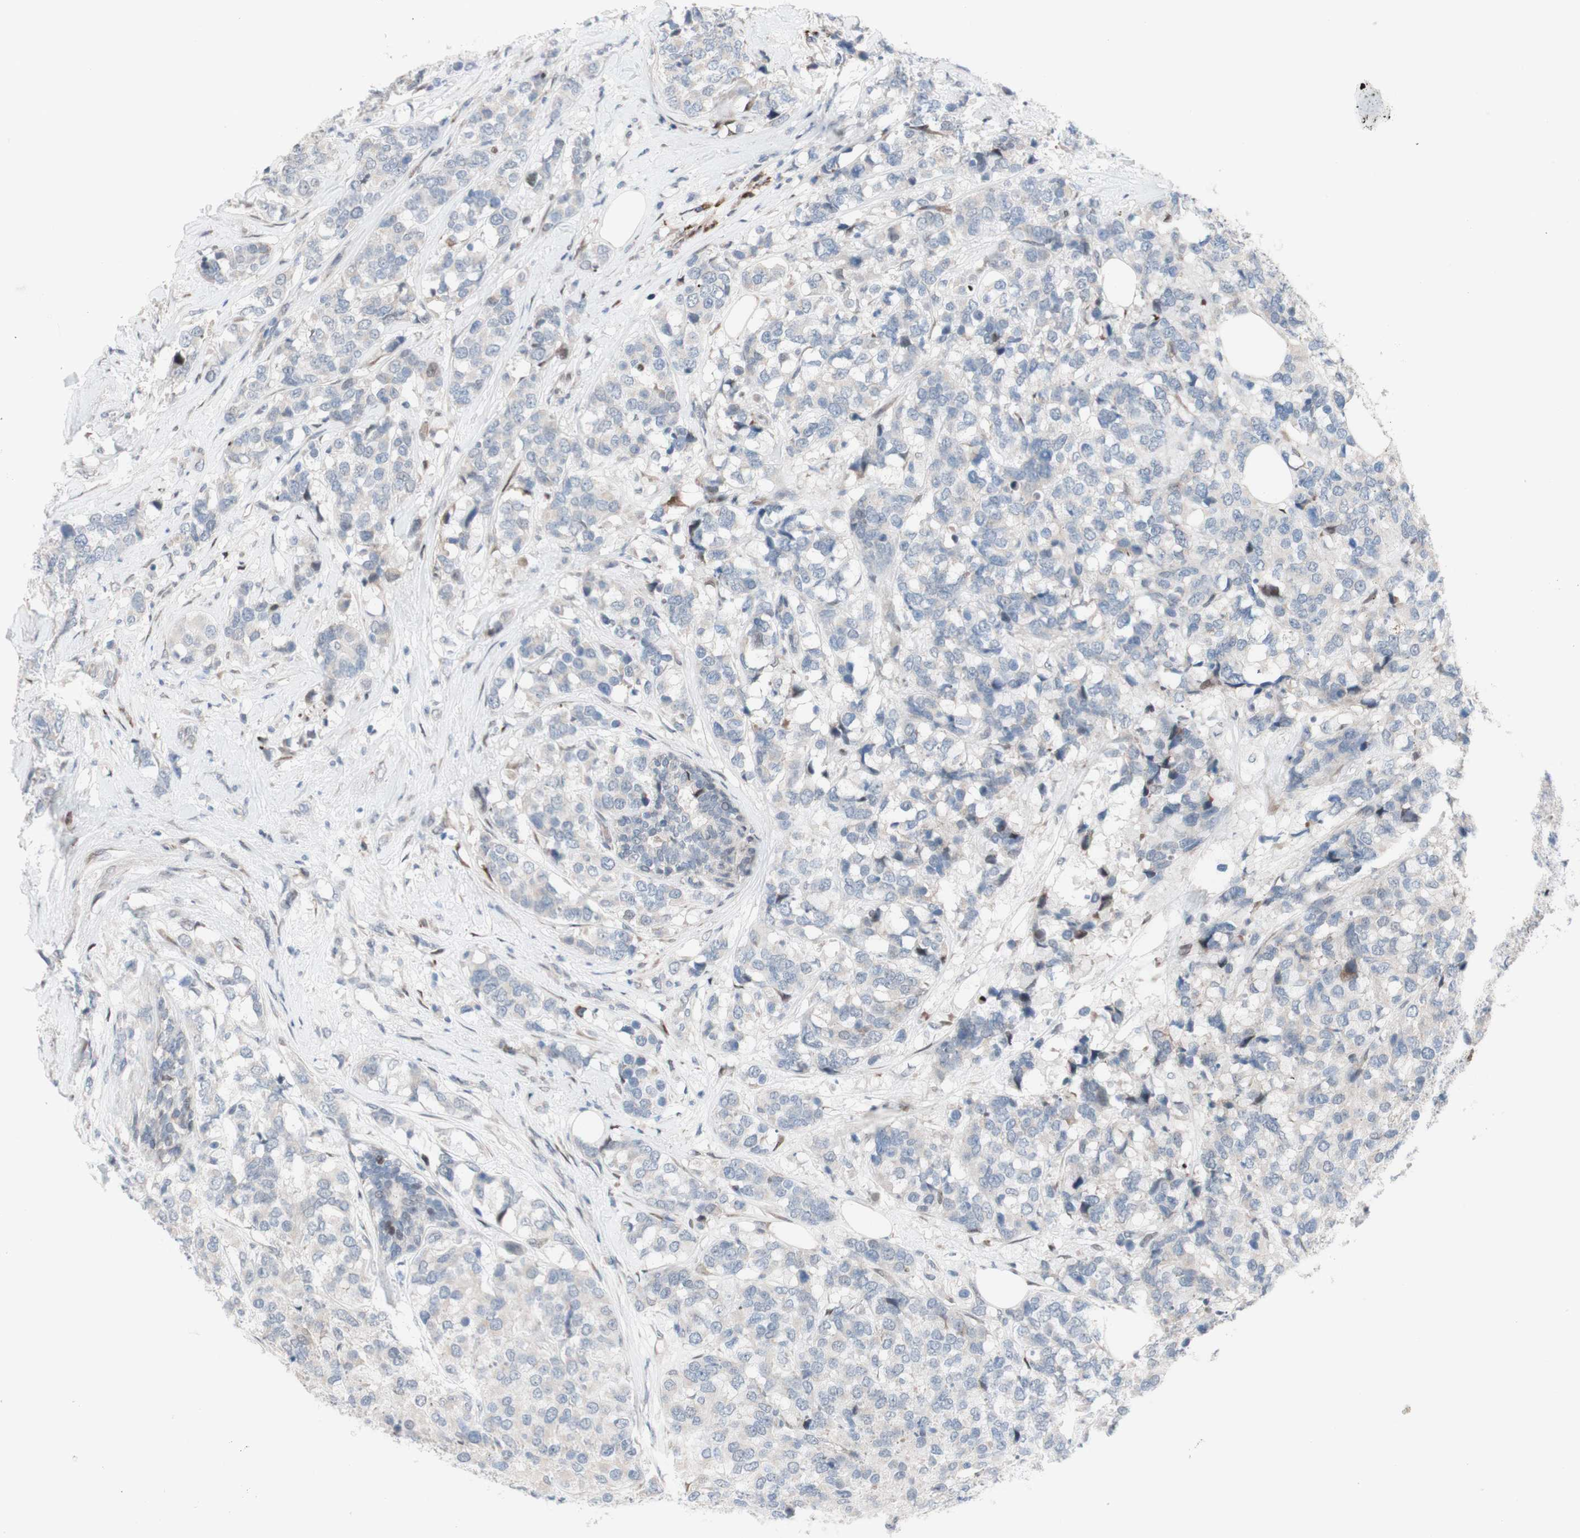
{"staining": {"intensity": "negative", "quantity": "none", "location": "none"}, "tissue": "breast cancer", "cell_type": "Tumor cells", "image_type": "cancer", "snomed": [{"axis": "morphology", "description": "Lobular carcinoma"}, {"axis": "topography", "description": "Breast"}], "caption": "This image is of breast lobular carcinoma stained with immunohistochemistry to label a protein in brown with the nuclei are counter-stained blue. There is no expression in tumor cells. (Immunohistochemistry, brightfield microscopy, high magnification).", "gene": "PHTF2", "patient": {"sex": "female", "age": 59}}